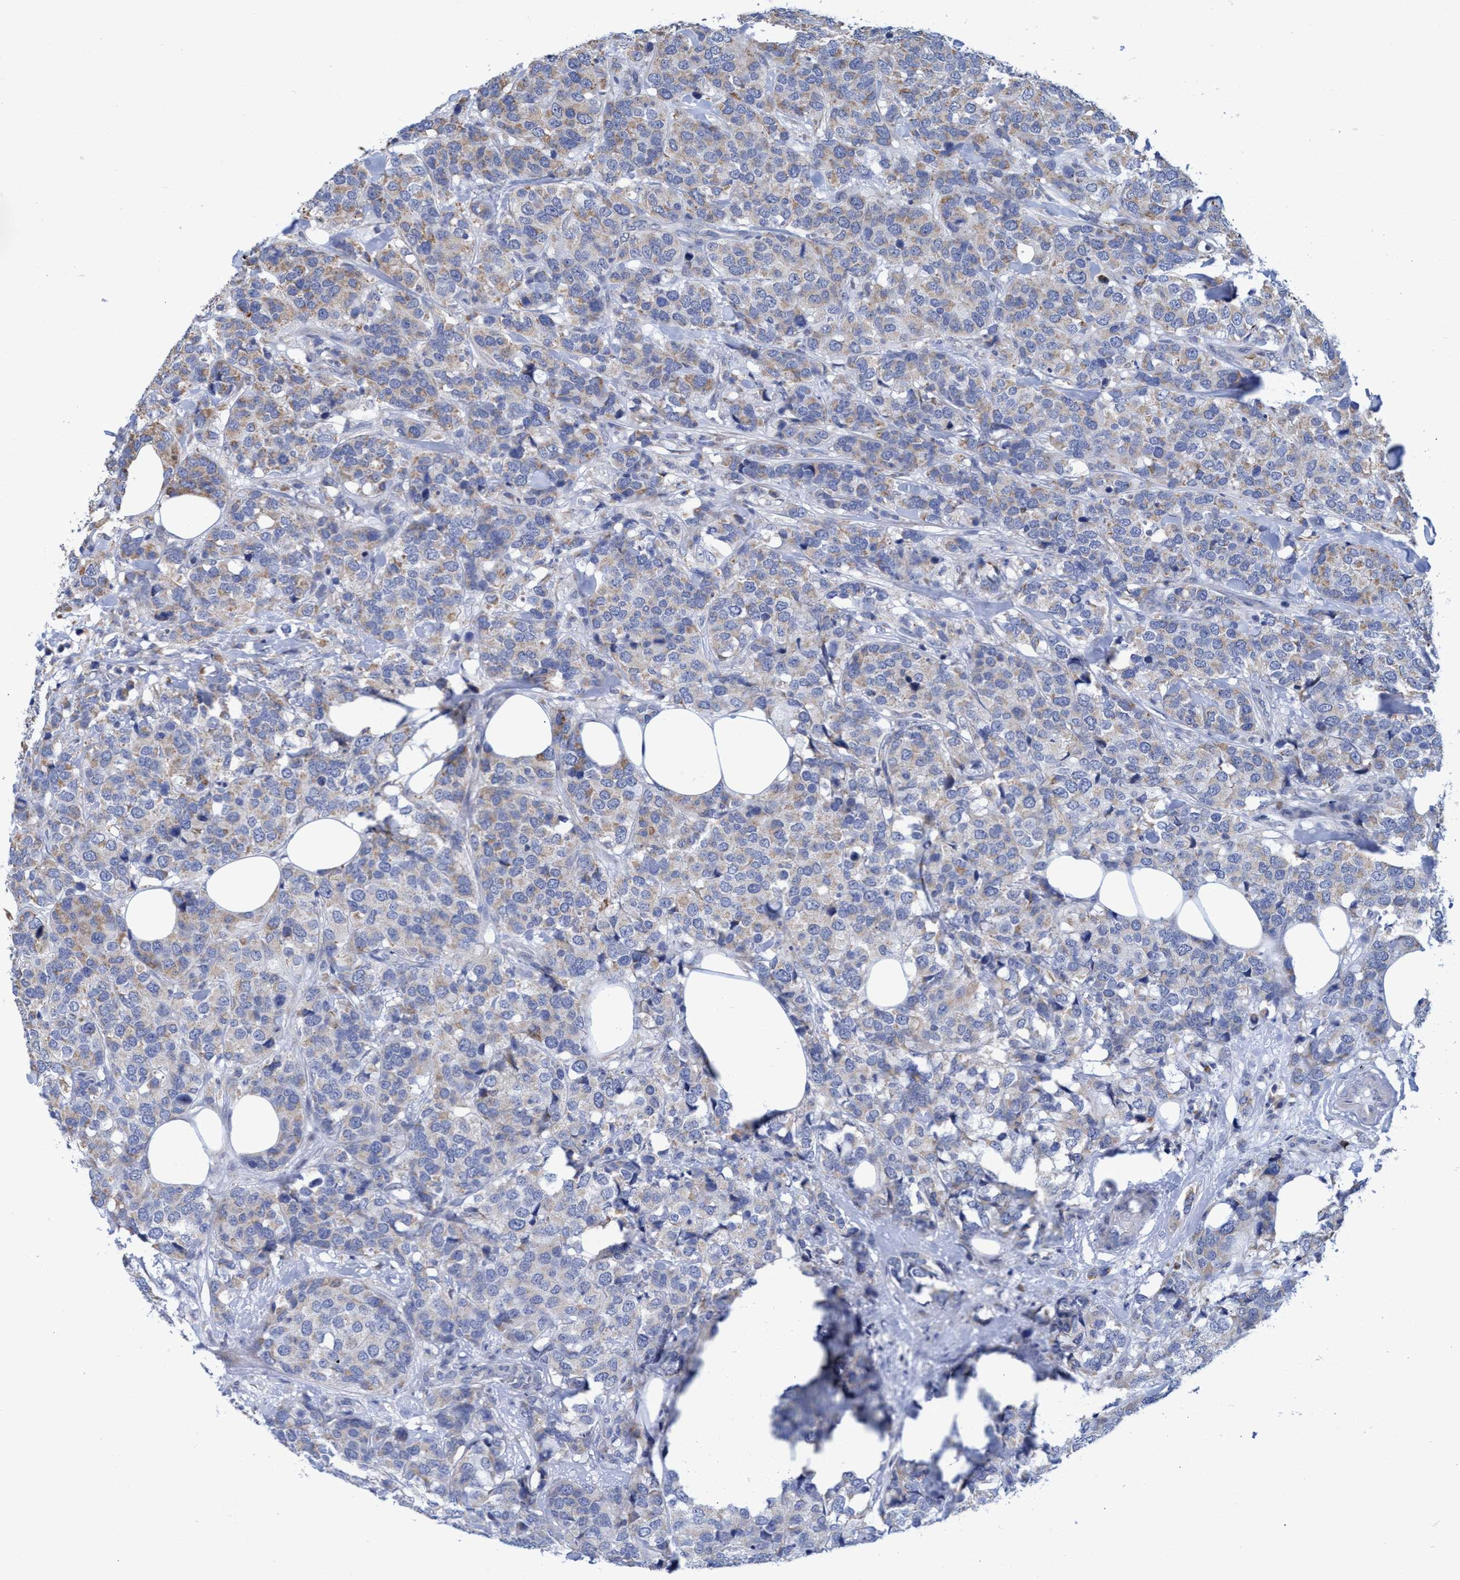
{"staining": {"intensity": "weak", "quantity": "25%-75%", "location": "cytoplasmic/membranous"}, "tissue": "breast cancer", "cell_type": "Tumor cells", "image_type": "cancer", "snomed": [{"axis": "morphology", "description": "Lobular carcinoma"}, {"axis": "topography", "description": "Breast"}], "caption": "Breast cancer stained with a protein marker shows weak staining in tumor cells.", "gene": "NAT16", "patient": {"sex": "female", "age": 59}}